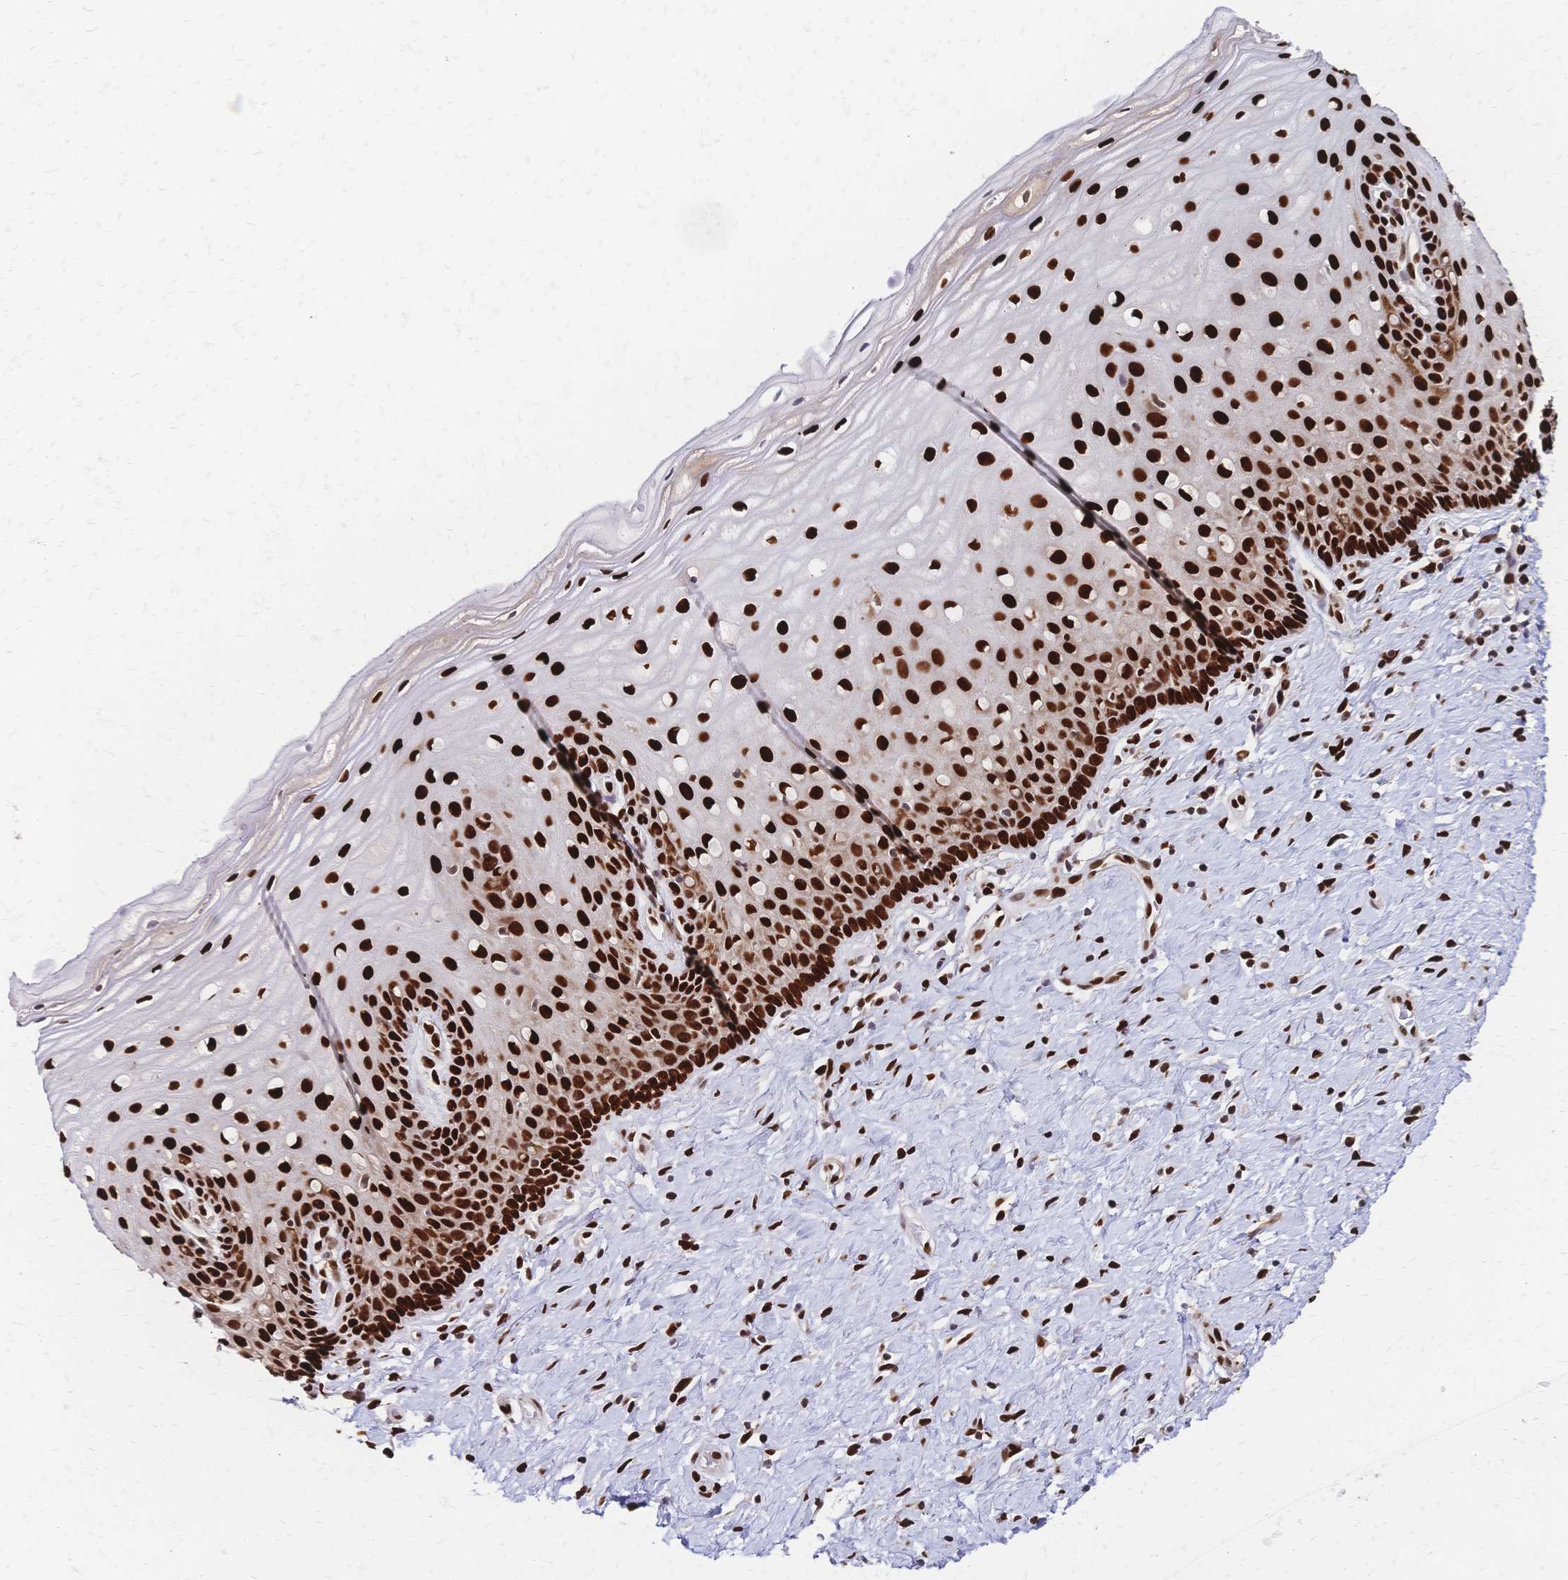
{"staining": {"intensity": "strong", "quantity": ">75%", "location": "nuclear"}, "tissue": "cervix", "cell_type": "Glandular cells", "image_type": "normal", "snomed": [{"axis": "morphology", "description": "Normal tissue, NOS"}, {"axis": "topography", "description": "Cervix"}], "caption": "Strong nuclear staining for a protein is identified in approximately >75% of glandular cells of normal cervix using immunohistochemistry.", "gene": "HDGF", "patient": {"sex": "female", "age": 37}}